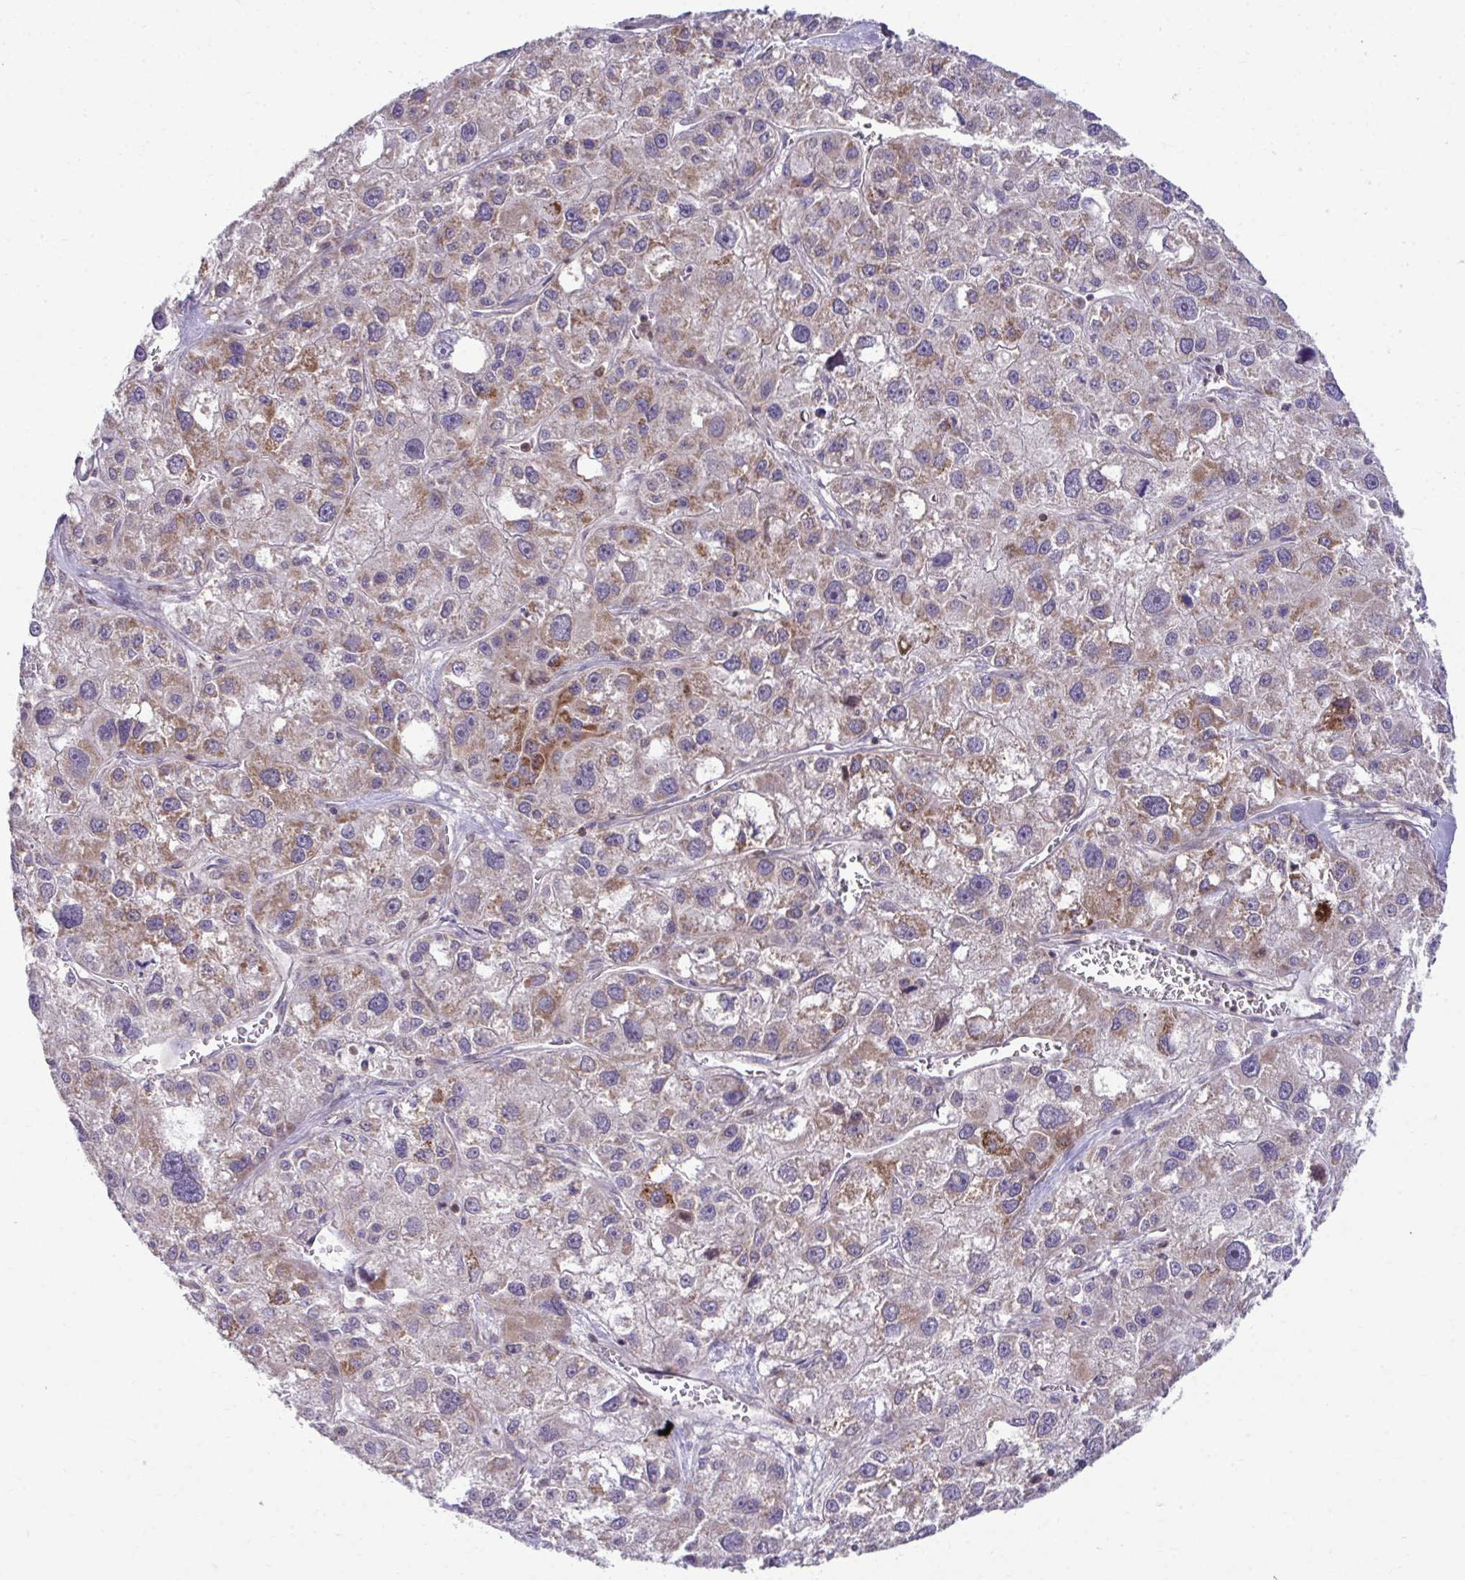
{"staining": {"intensity": "moderate", "quantity": "<25%", "location": "cytoplasmic/membranous"}, "tissue": "liver cancer", "cell_type": "Tumor cells", "image_type": "cancer", "snomed": [{"axis": "morphology", "description": "Carcinoma, Hepatocellular, NOS"}, {"axis": "topography", "description": "Liver"}], "caption": "Liver cancer stained with a protein marker displays moderate staining in tumor cells.", "gene": "C16orf54", "patient": {"sex": "male", "age": 73}}